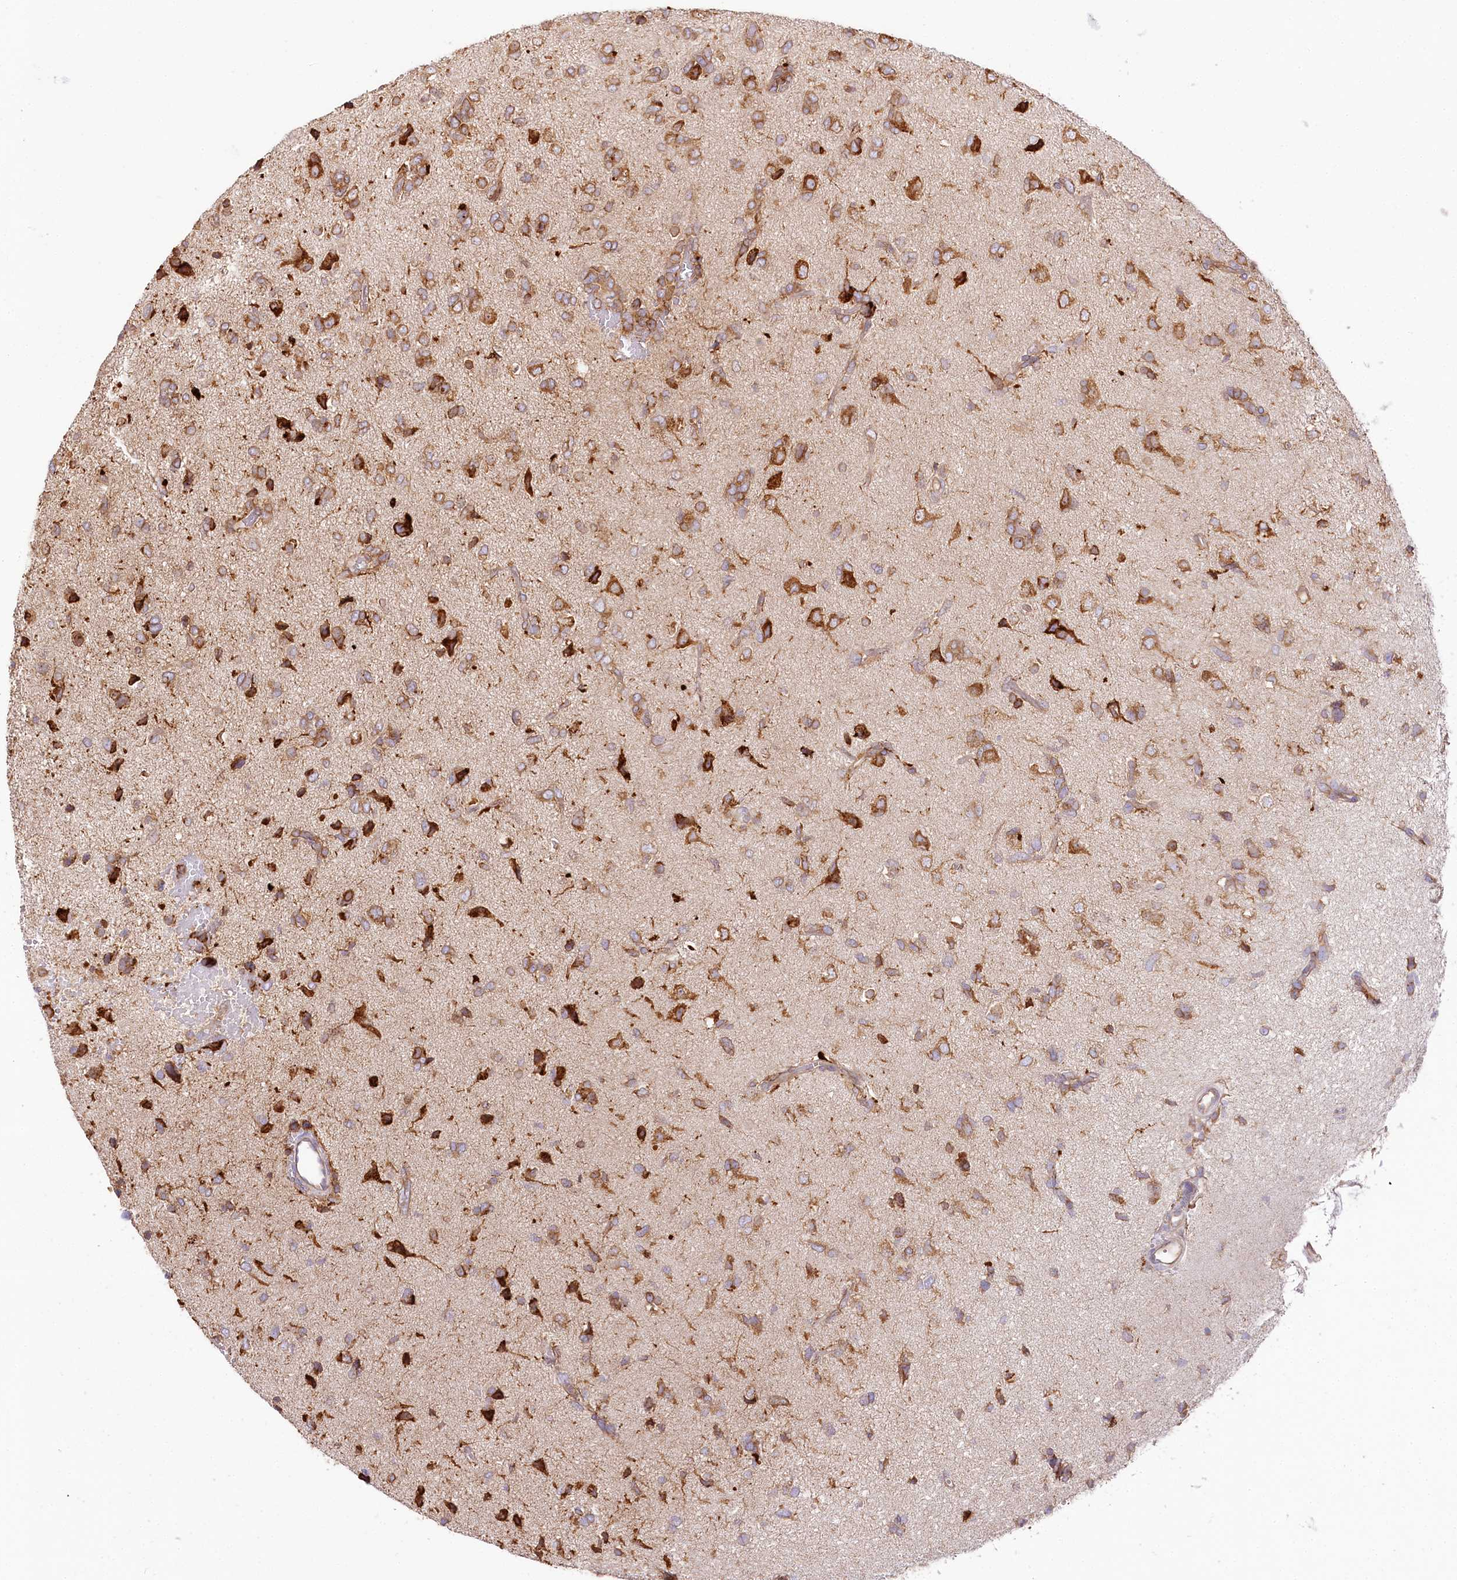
{"staining": {"intensity": "moderate", "quantity": "25%-75%", "location": "cytoplasmic/membranous"}, "tissue": "glioma", "cell_type": "Tumor cells", "image_type": "cancer", "snomed": [{"axis": "morphology", "description": "Glioma, malignant, High grade"}, {"axis": "topography", "description": "Brain"}], "caption": "A brown stain highlights moderate cytoplasmic/membranous expression of a protein in human glioma tumor cells.", "gene": "CNPY2", "patient": {"sex": "female", "age": 59}}